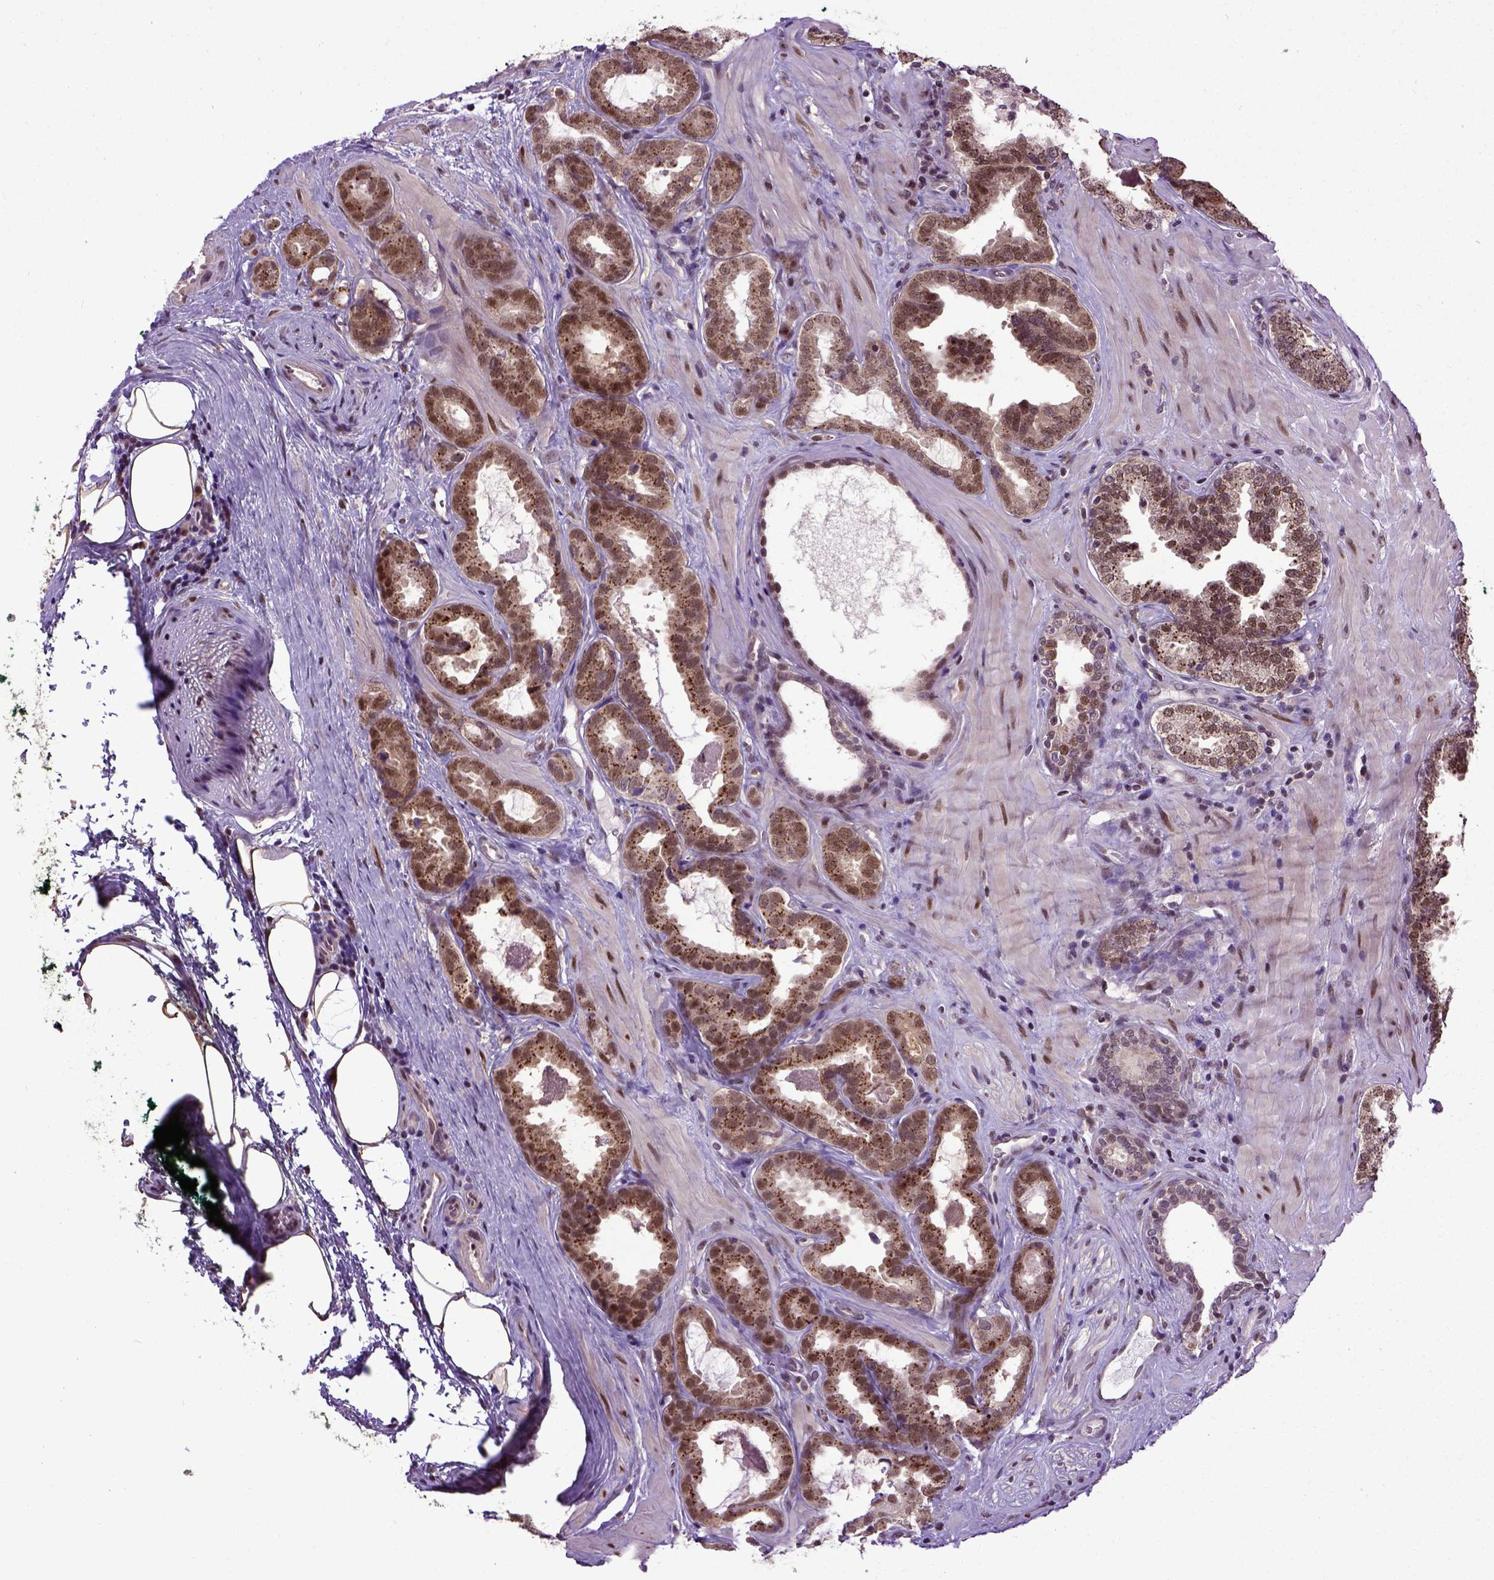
{"staining": {"intensity": "moderate", "quantity": ">75%", "location": "cytoplasmic/membranous,nuclear"}, "tissue": "prostate cancer", "cell_type": "Tumor cells", "image_type": "cancer", "snomed": [{"axis": "morphology", "description": "Adenocarcinoma, NOS"}, {"axis": "topography", "description": "Prostate"}], "caption": "The micrograph shows a brown stain indicating the presence of a protein in the cytoplasmic/membranous and nuclear of tumor cells in prostate adenocarcinoma.", "gene": "UBA3", "patient": {"sex": "male", "age": 64}}